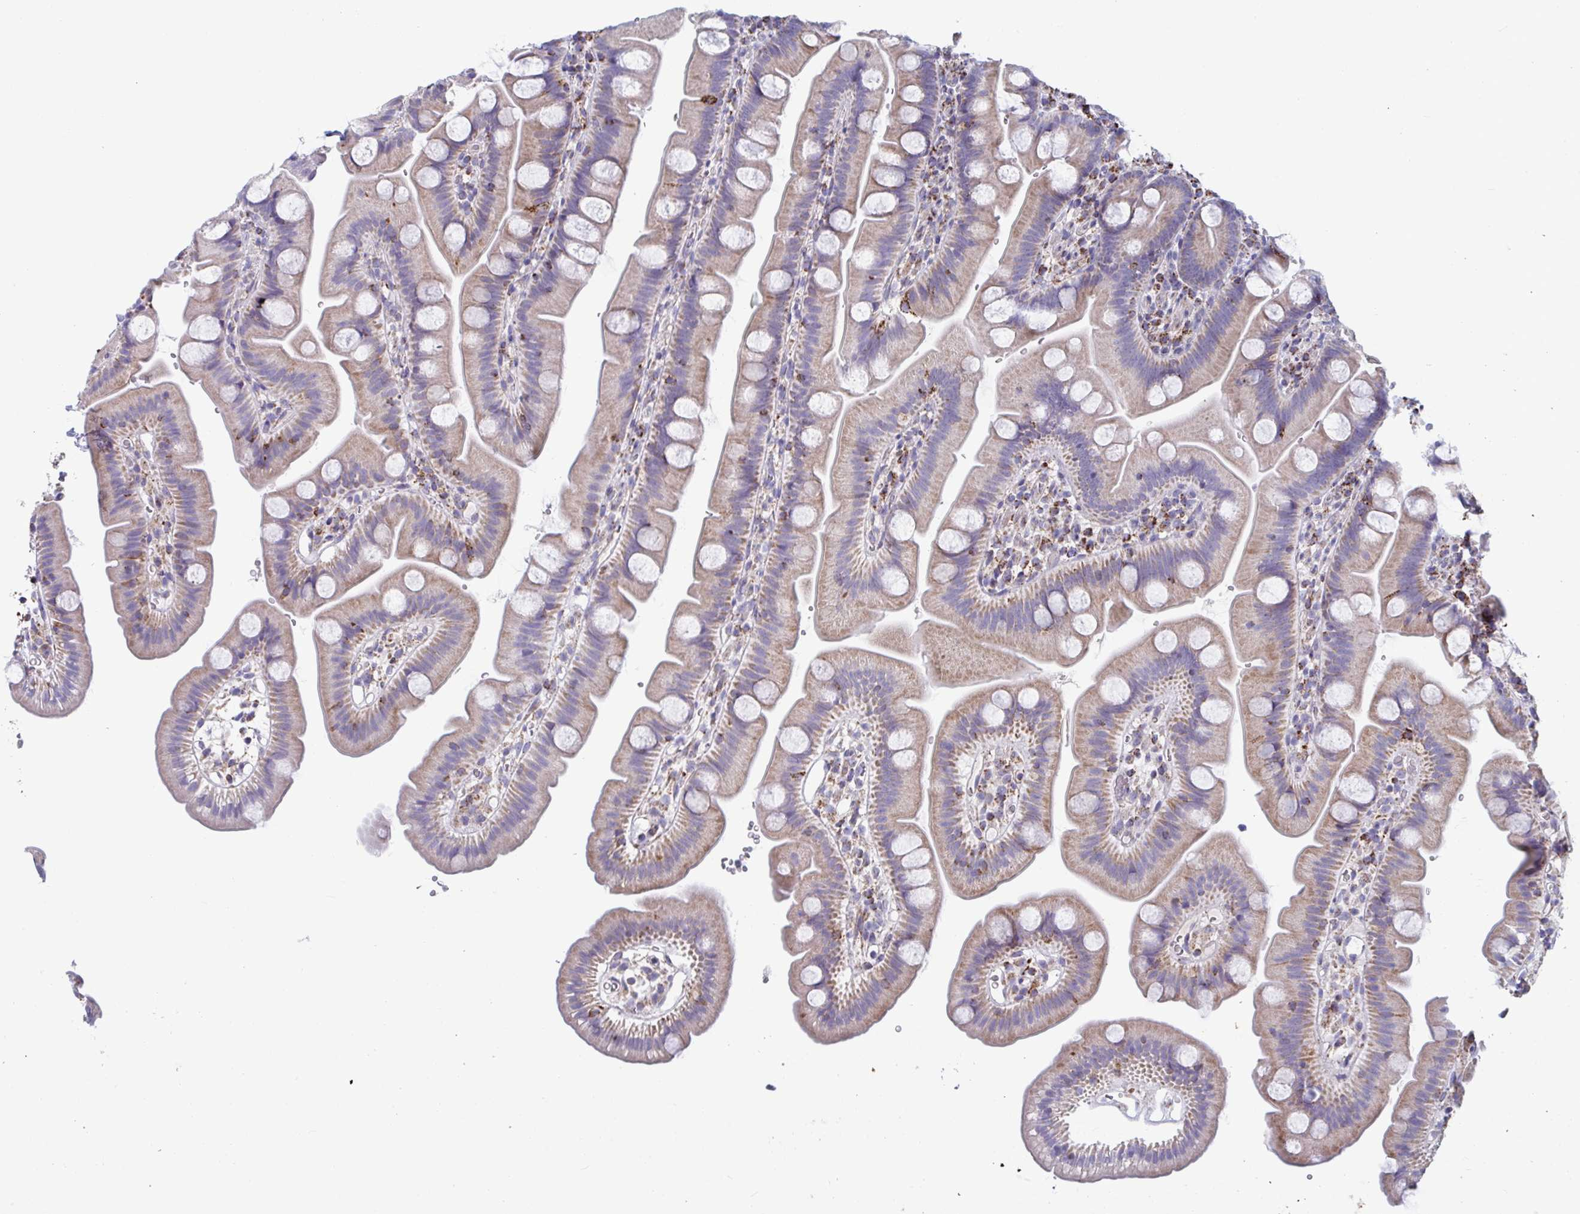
{"staining": {"intensity": "moderate", "quantity": ">75%", "location": "cytoplasmic/membranous"}, "tissue": "small intestine", "cell_type": "Glandular cells", "image_type": "normal", "snomed": [{"axis": "morphology", "description": "Normal tissue, NOS"}, {"axis": "topography", "description": "Small intestine"}], "caption": "Immunohistochemistry (DAB) staining of benign human small intestine shows moderate cytoplasmic/membranous protein positivity in approximately >75% of glandular cells.", "gene": "BCAT2", "patient": {"sex": "female", "age": 68}}